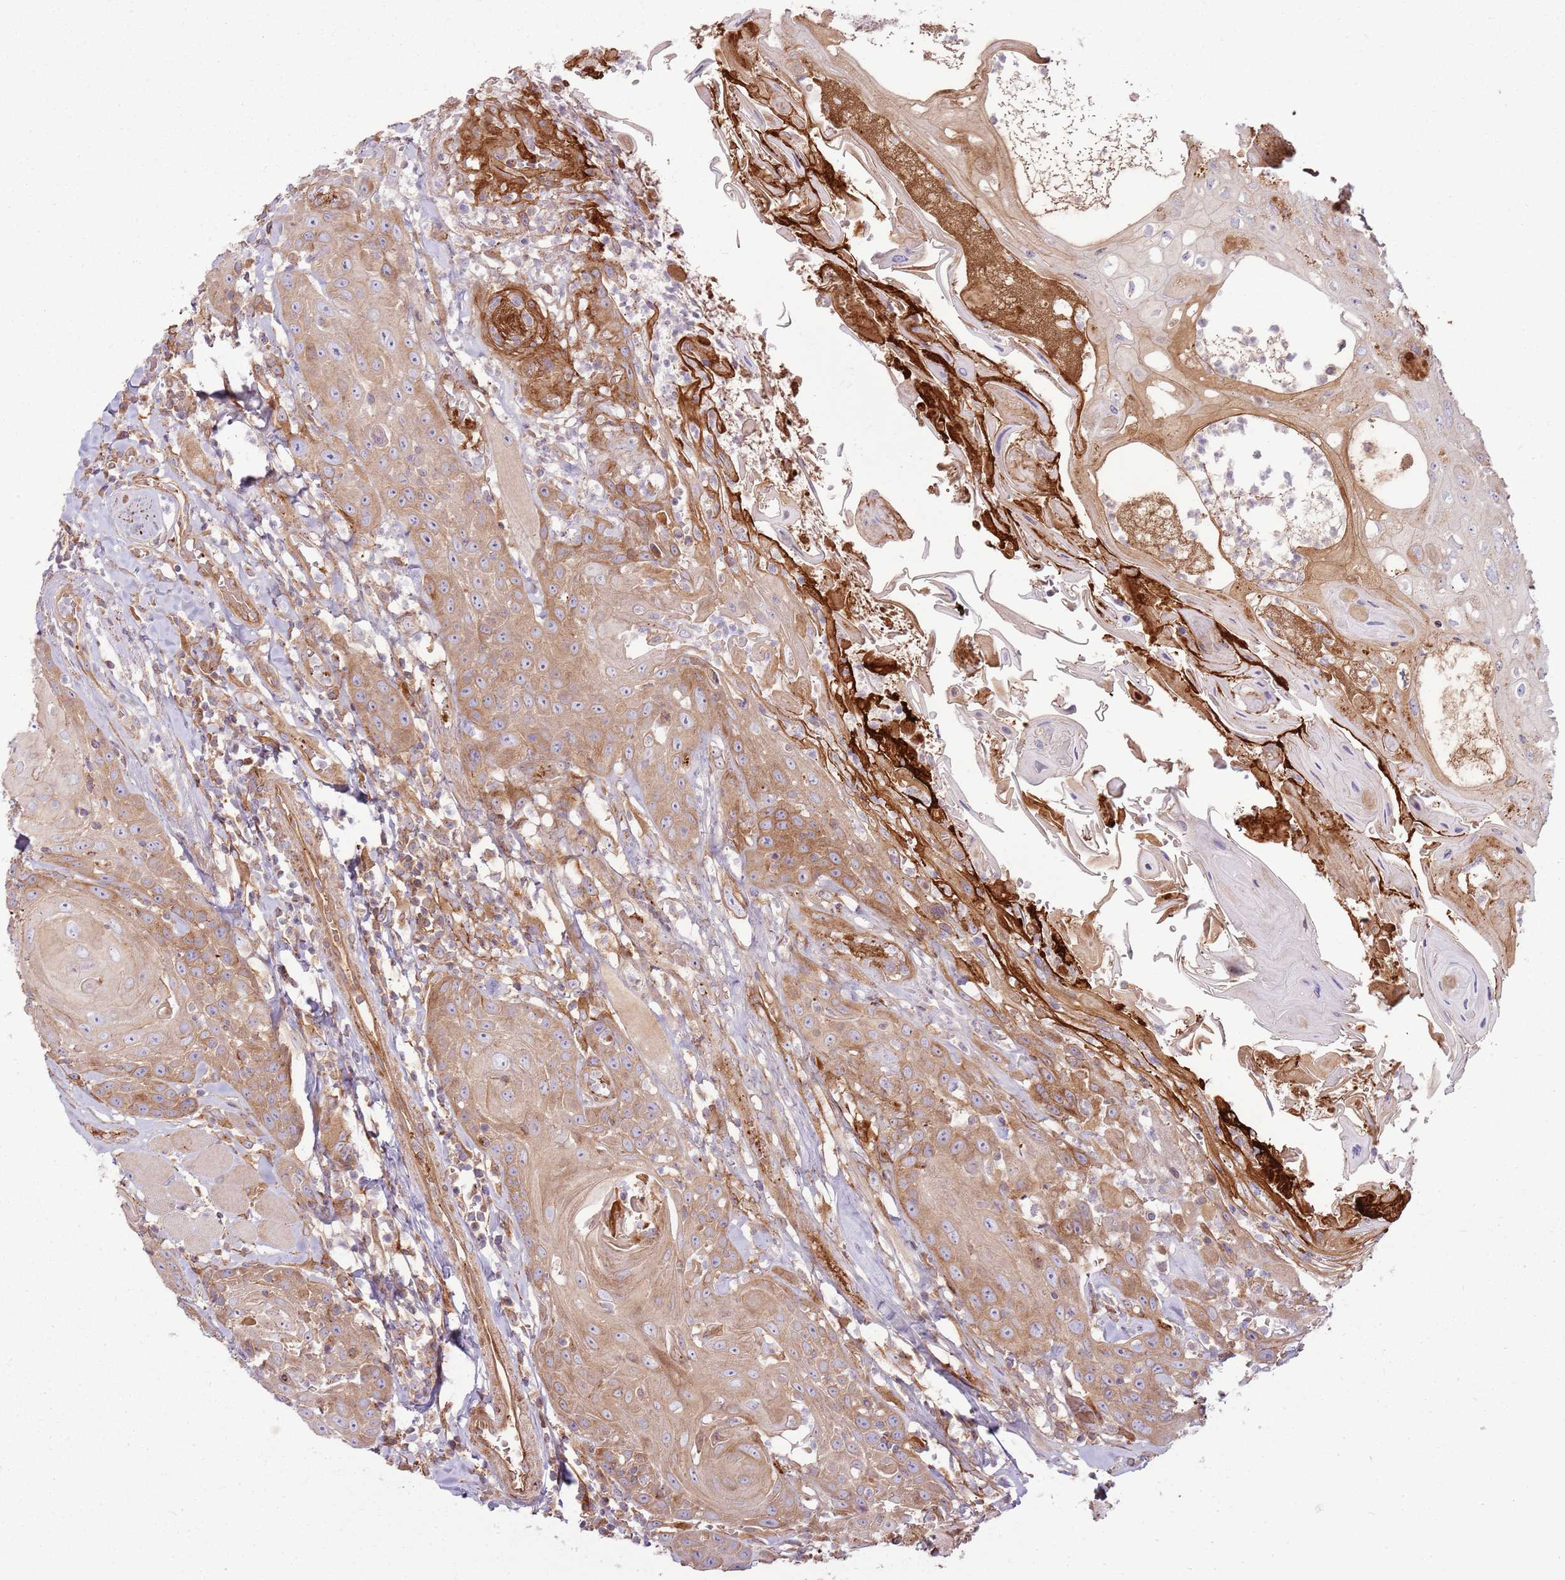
{"staining": {"intensity": "moderate", "quantity": "25%-75%", "location": "cytoplasmic/membranous"}, "tissue": "head and neck cancer", "cell_type": "Tumor cells", "image_type": "cancer", "snomed": [{"axis": "morphology", "description": "Squamous cell carcinoma, NOS"}, {"axis": "topography", "description": "Head-Neck"}], "caption": "This is an image of immunohistochemistry staining of head and neck cancer (squamous cell carcinoma), which shows moderate staining in the cytoplasmic/membranous of tumor cells.", "gene": "EMC1", "patient": {"sex": "female", "age": 59}}